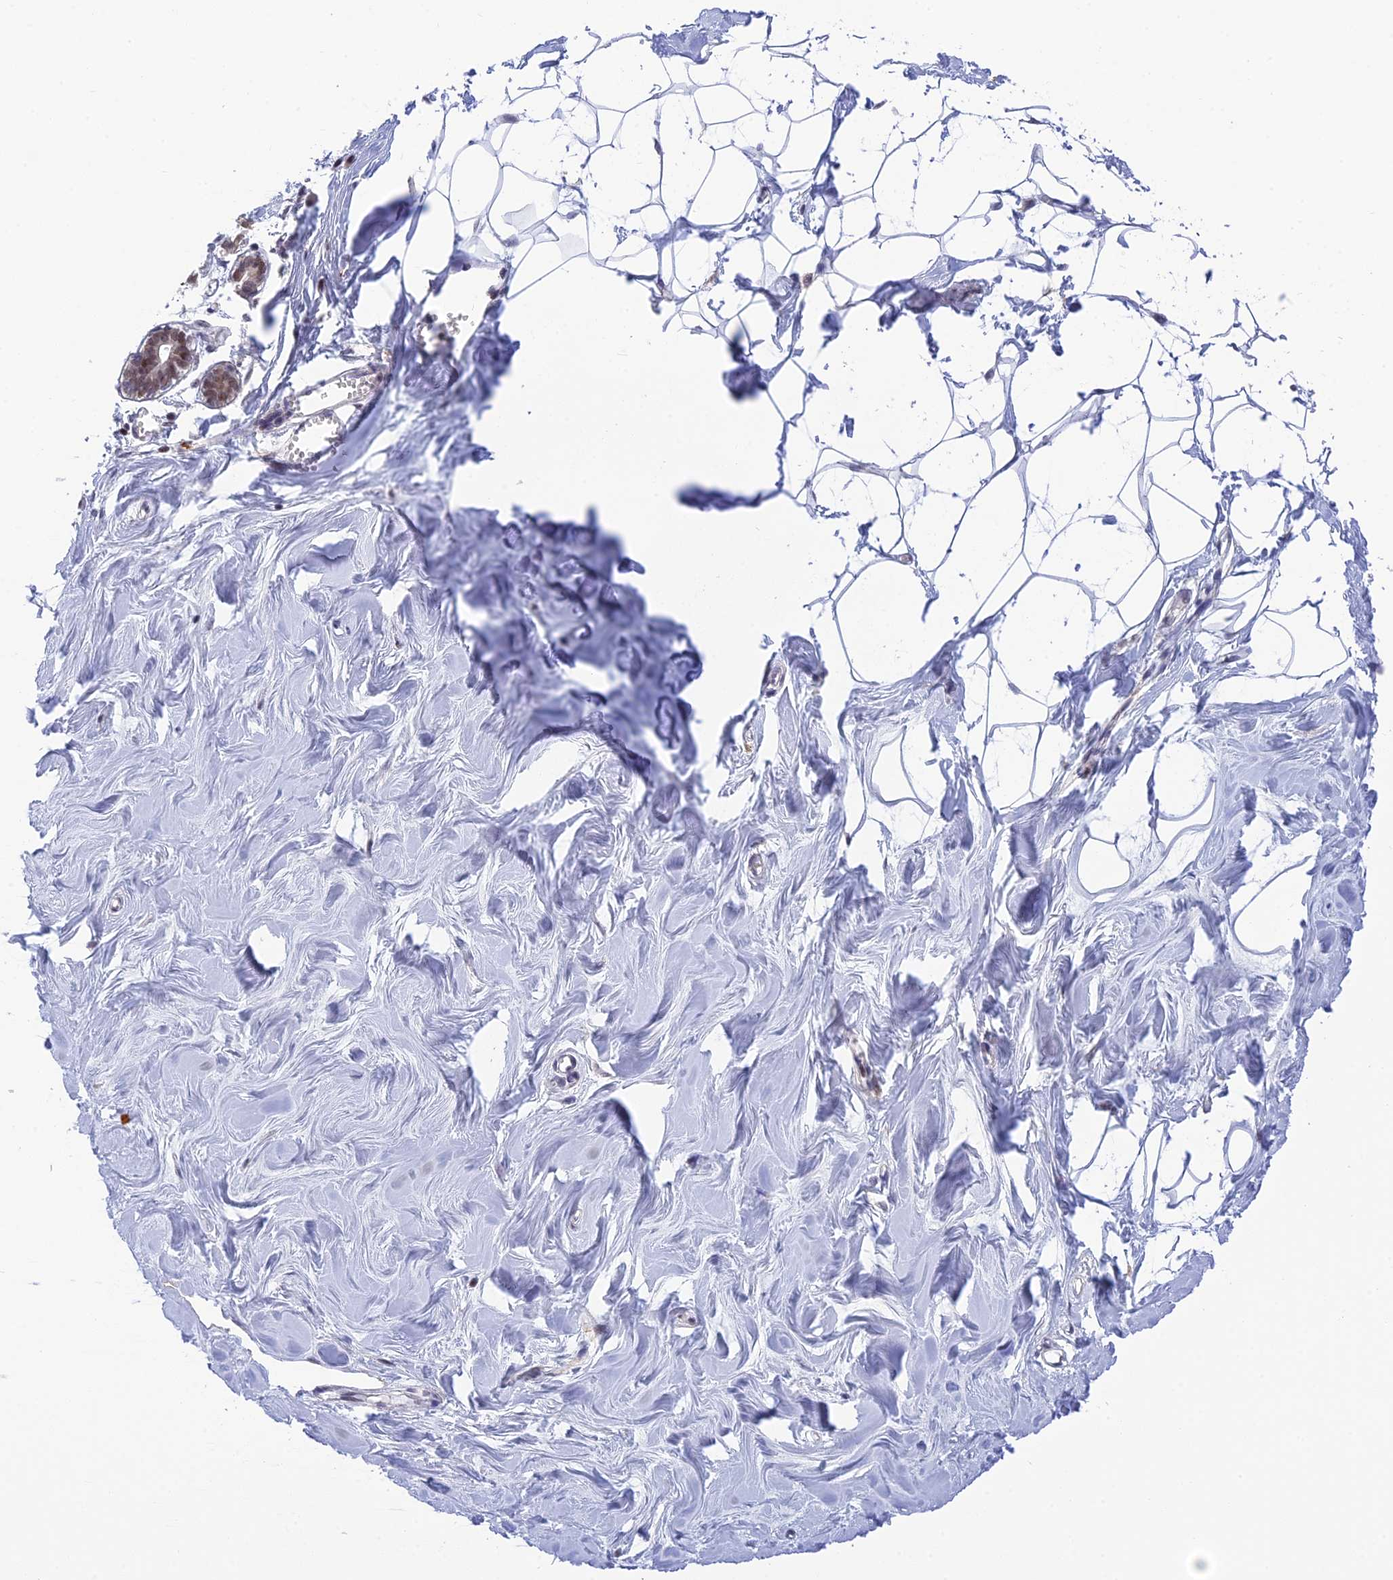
{"staining": {"intensity": "negative", "quantity": "none", "location": "none"}, "tissue": "breast", "cell_type": "Adipocytes", "image_type": "normal", "snomed": [{"axis": "morphology", "description": "Normal tissue, NOS"}, {"axis": "topography", "description": "Breast"}], "caption": "Protein analysis of benign breast reveals no significant positivity in adipocytes. (Brightfield microscopy of DAB IHC at high magnification).", "gene": "TCEA1", "patient": {"sex": "female", "age": 27}}